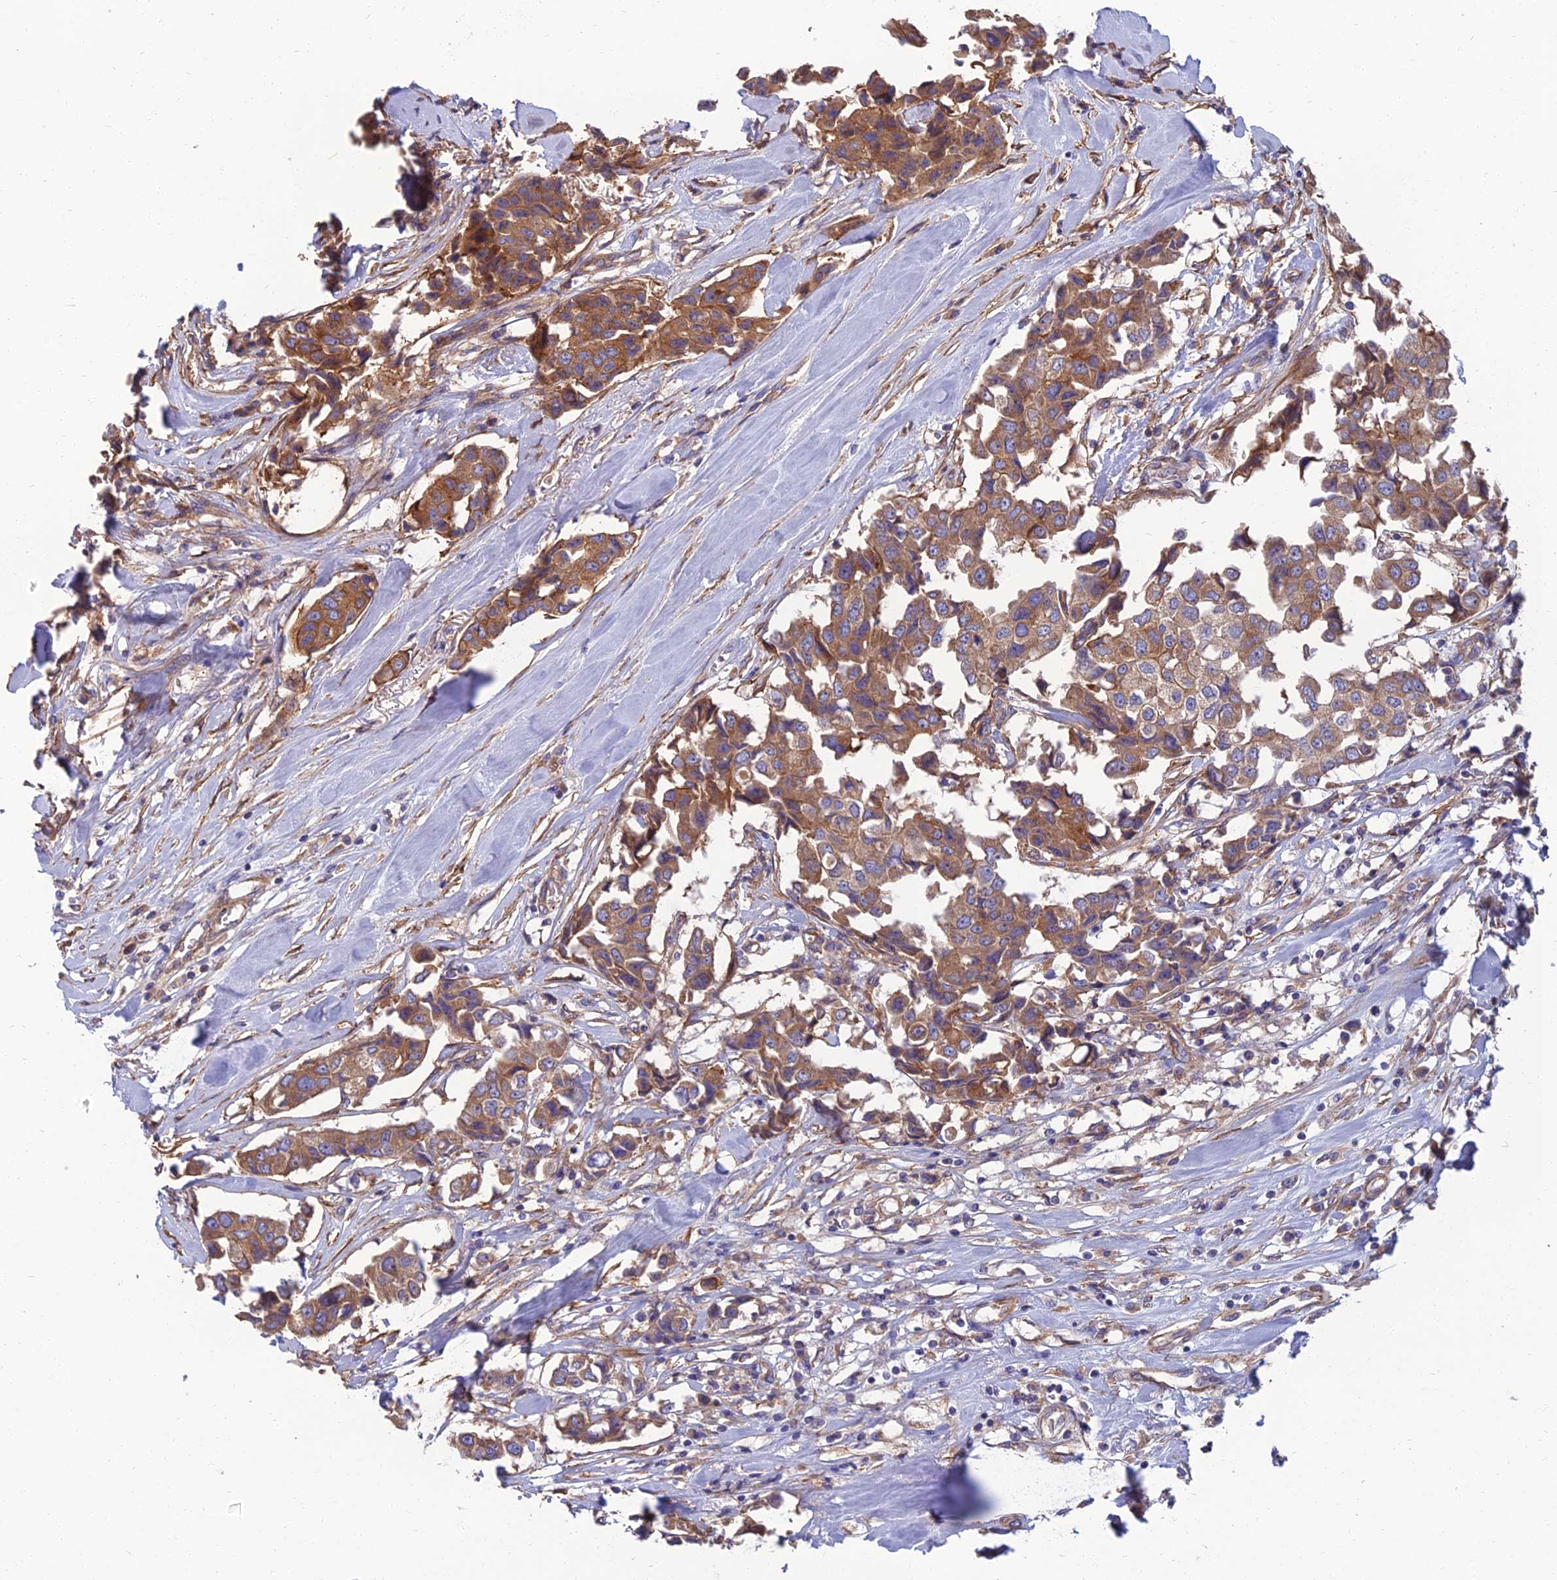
{"staining": {"intensity": "moderate", "quantity": ">75%", "location": "cytoplasmic/membranous"}, "tissue": "breast cancer", "cell_type": "Tumor cells", "image_type": "cancer", "snomed": [{"axis": "morphology", "description": "Duct carcinoma"}, {"axis": "topography", "description": "Breast"}], "caption": "Immunohistochemical staining of breast cancer shows medium levels of moderate cytoplasmic/membranous positivity in about >75% of tumor cells. (DAB IHC, brown staining for protein, blue staining for nuclei).", "gene": "WDR24", "patient": {"sex": "female", "age": 80}}